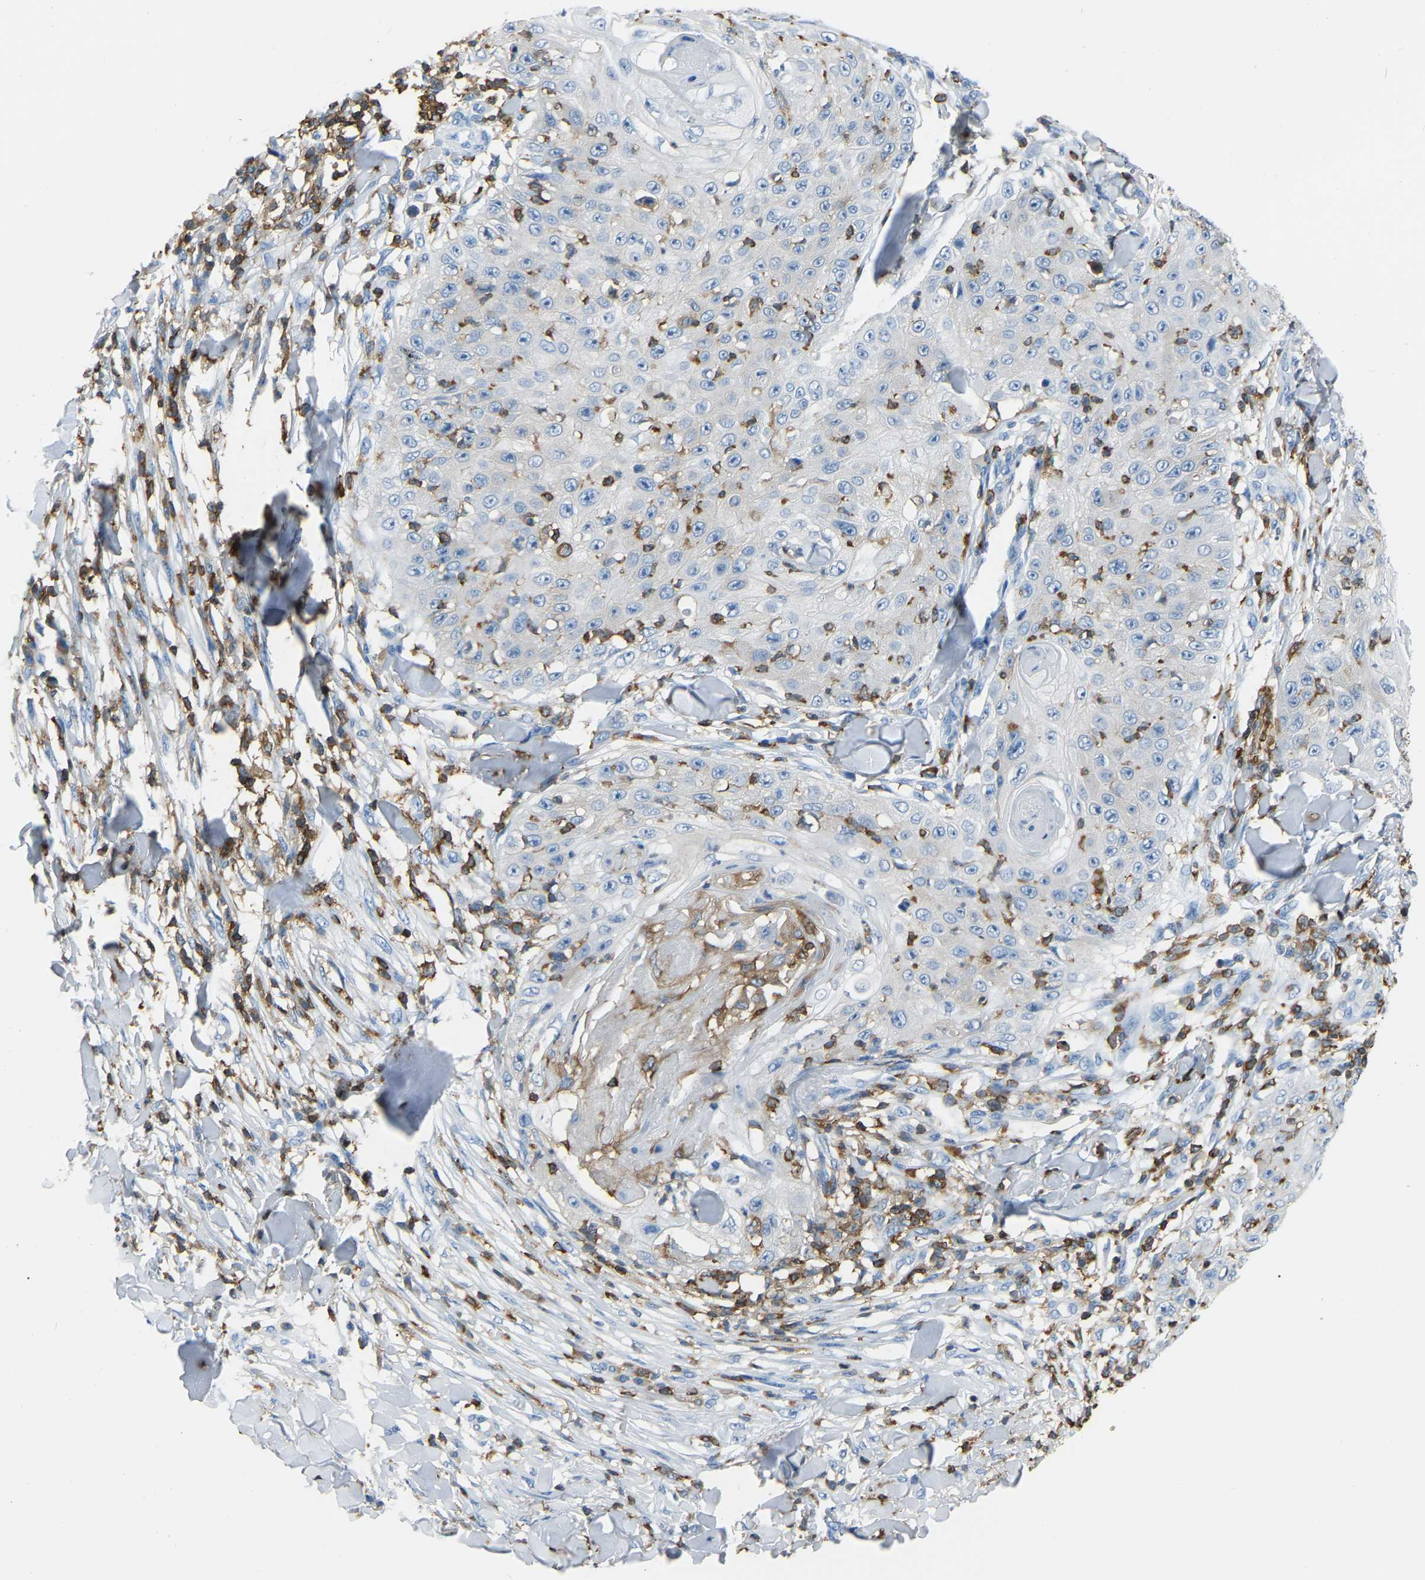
{"staining": {"intensity": "negative", "quantity": "none", "location": "none"}, "tissue": "skin cancer", "cell_type": "Tumor cells", "image_type": "cancer", "snomed": [{"axis": "morphology", "description": "Squamous cell carcinoma, NOS"}, {"axis": "topography", "description": "Skin"}], "caption": "An image of skin cancer stained for a protein displays no brown staining in tumor cells.", "gene": "ARHGAP45", "patient": {"sex": "male", "age": 86}}